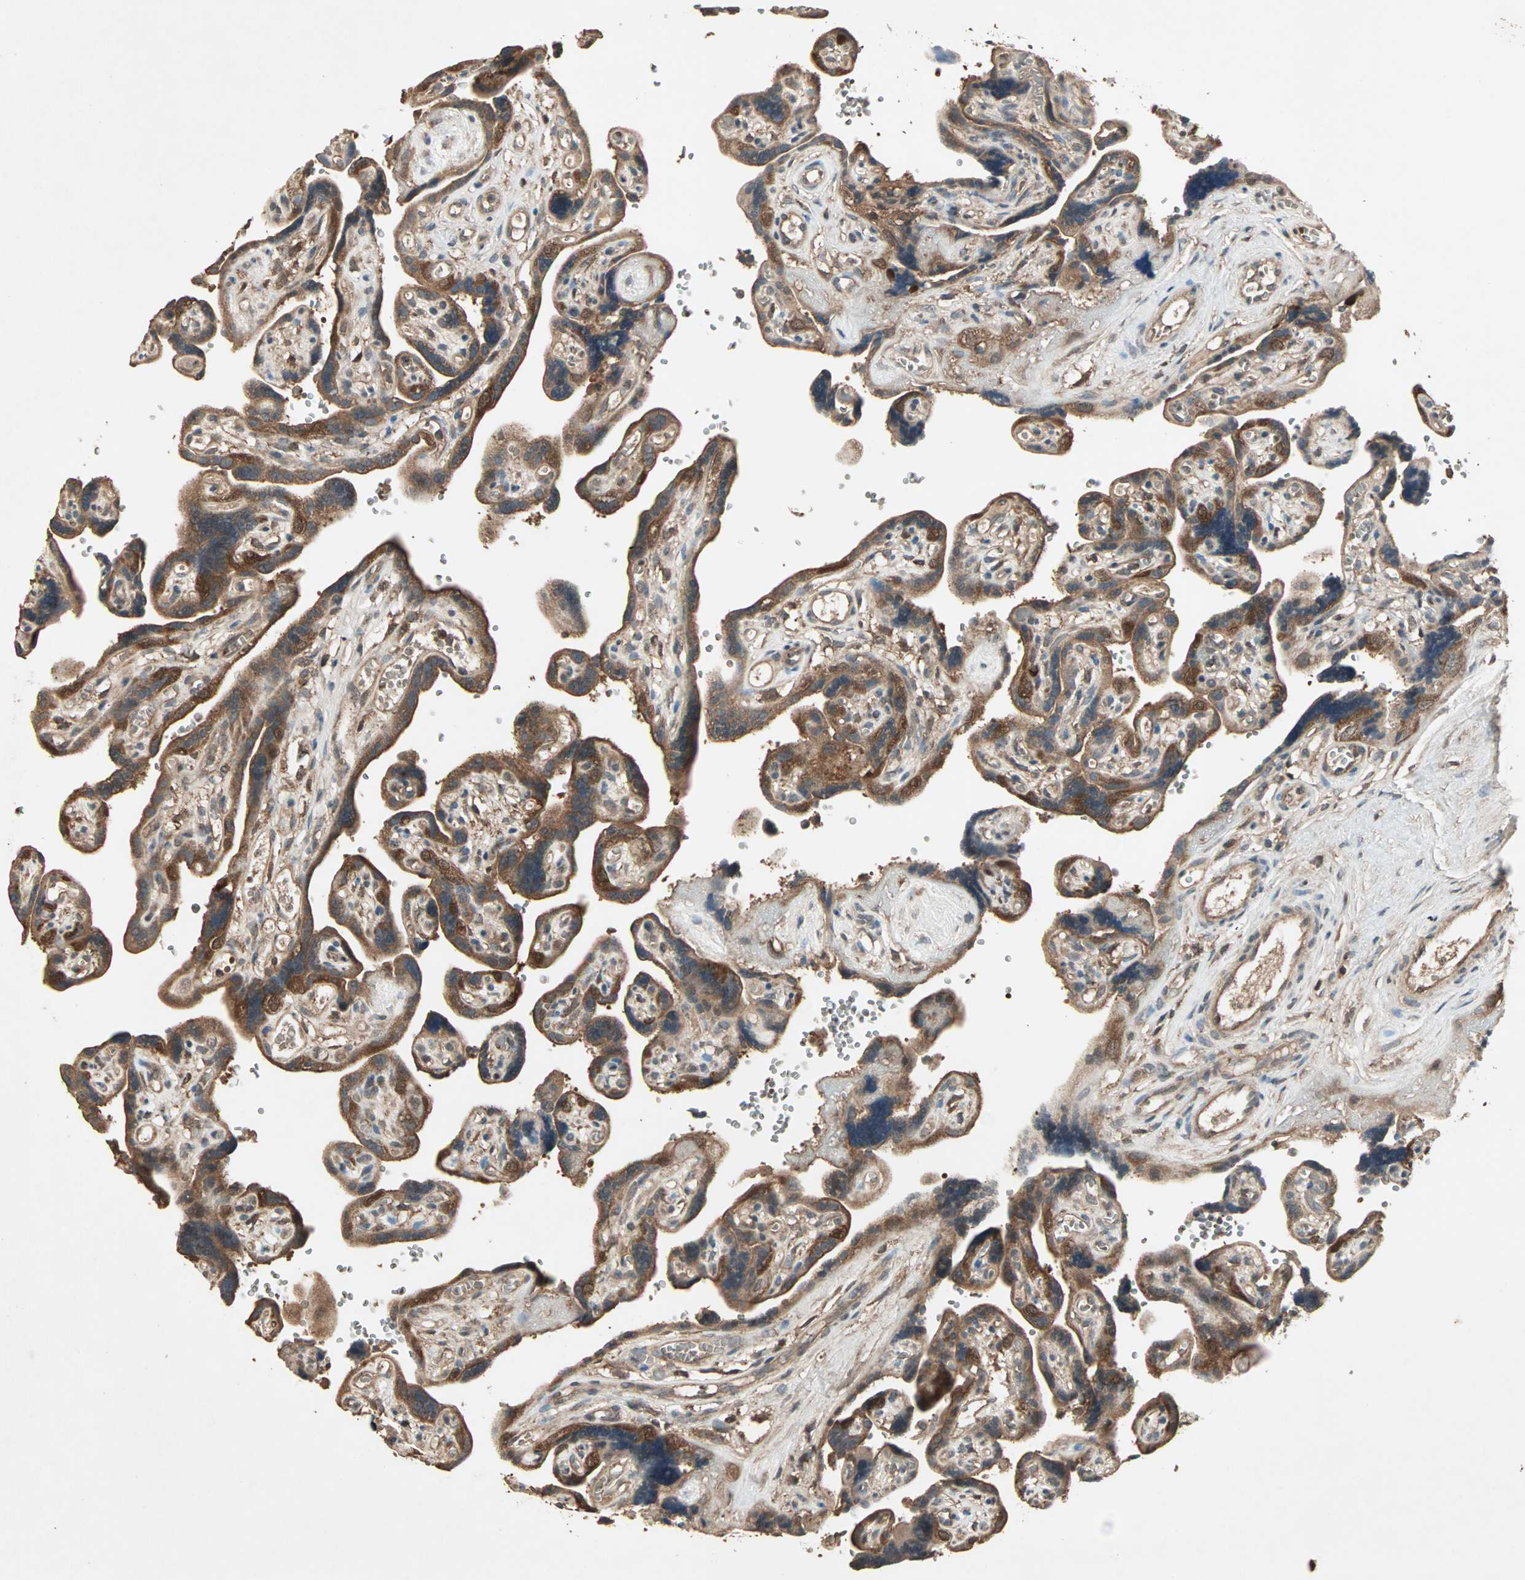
{"staining": {"intensity": "moderate", "quantity": ">75%", "location": "cytoplasmic/membranous"}, "tissue": "placenta", "cell_type": "Decidual cells", "image_type": "normal", "snomed": [{"axis": "morphology", "description": "Normal tissue, NOS"}, {"axis": "topography", "description": "Placenta"}], "caption": "Decidual cells demonstrate medium levels of moderate cytoplasmic/membranous positivity in approximately >75% of cells in benign human placenta.", "gene": "UBAC1", "patient": {"sex": "female", "age": 30}}